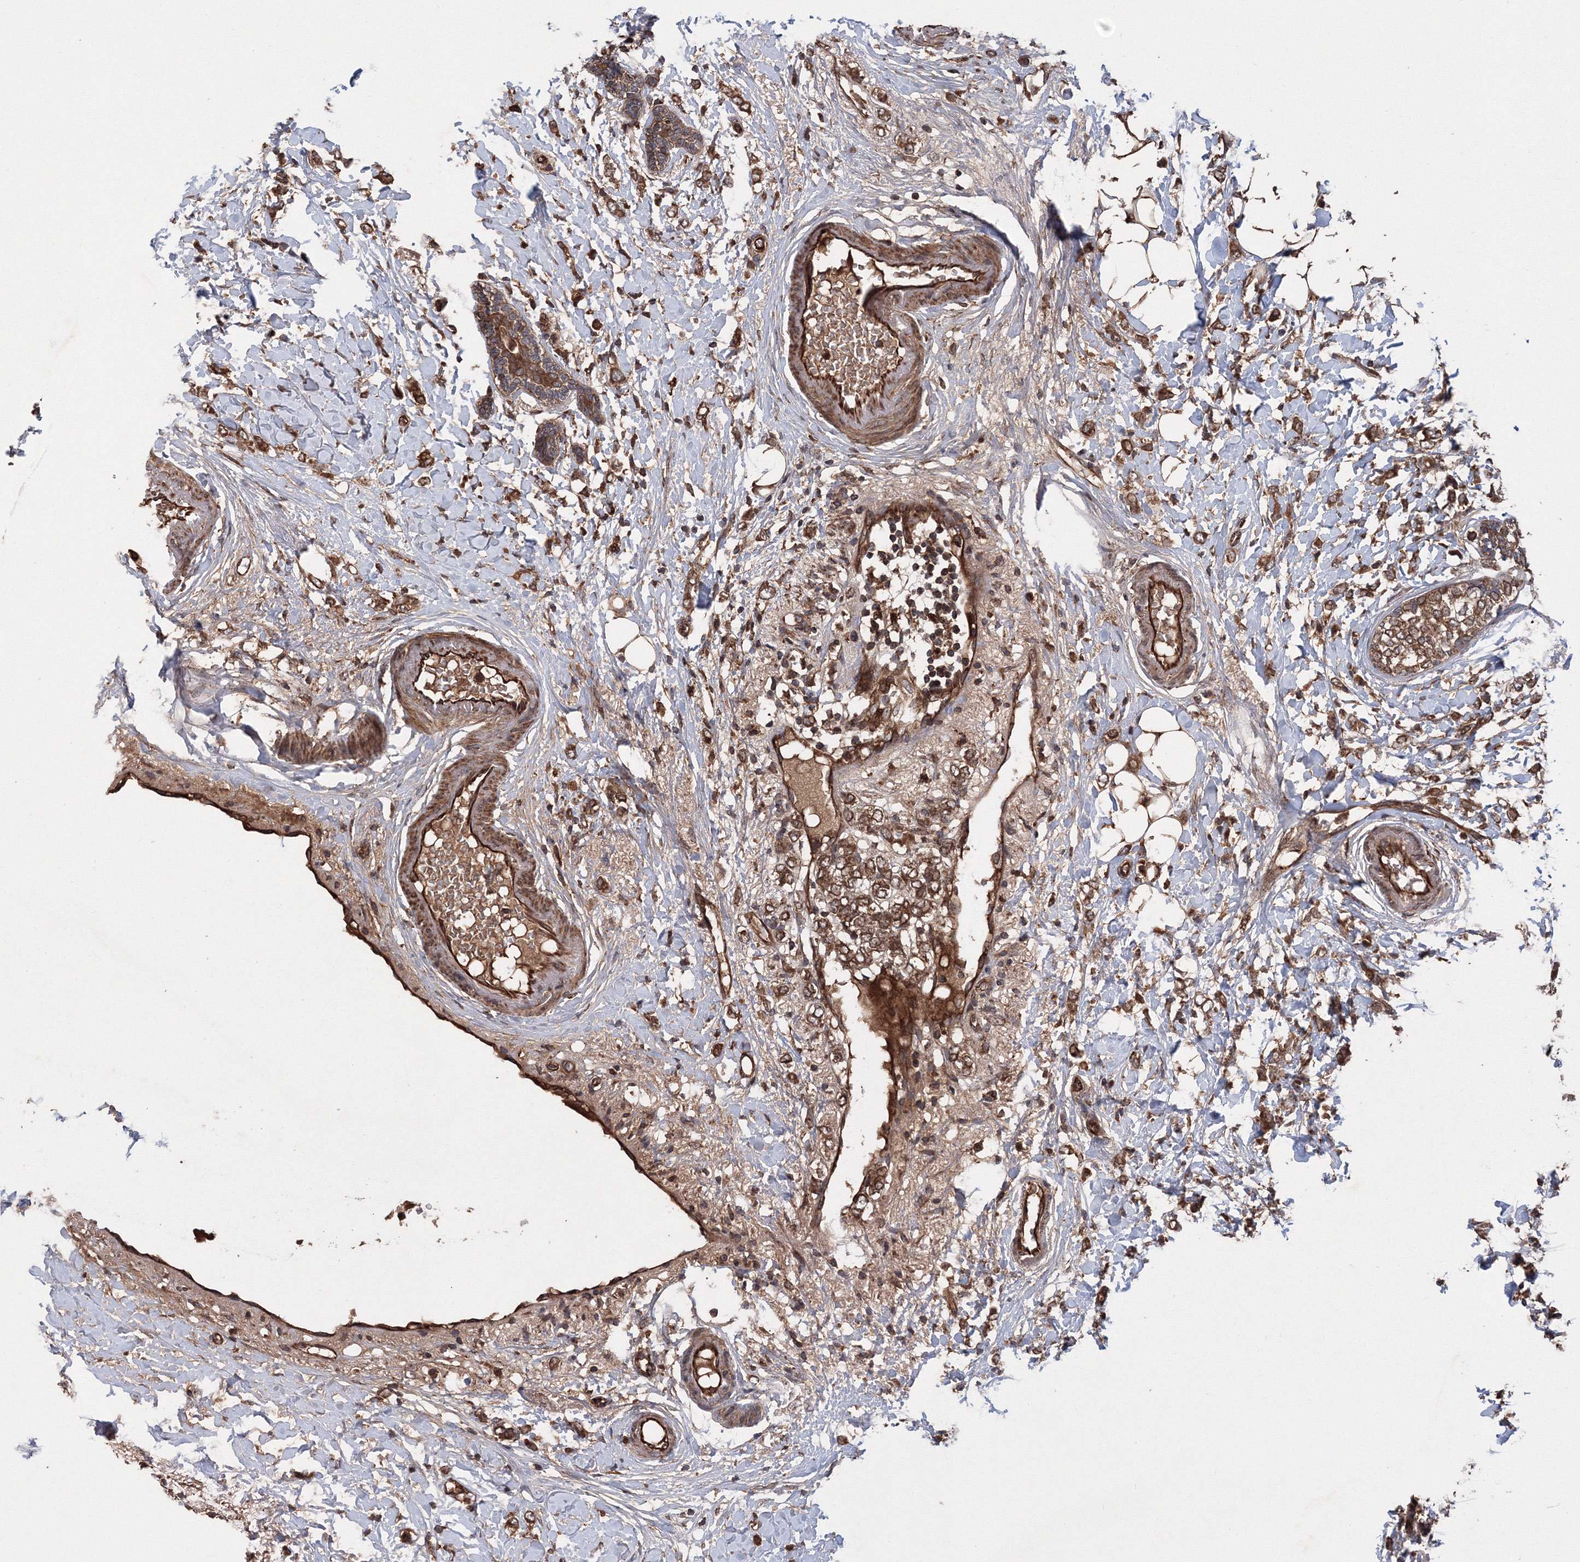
{"staining": {"intensity": "strong", "quantity": ">75%", "location": "cytoplasmic/membranous"}, "tissue": "breast cancer", "cell_type": "Tumor cells", "image_type": "cancer", "snomed": [{"axis": "morphology", "description": "Normal tissue, NOS"}, {"axis": "morphology", "description": "Lobular carcinoma"}, {"axis": "topography", "description": "Breast"}], "caption": "Breast cancer (lobular carcinoma) stained with DAB immunohistochemistry demonstrates high levels of strong cytoplasmic/membranous expression in about >75% of tumor cells. (Stains: DAB in brown, nuclei in blue, Microscopy: brightfield microscopy at high magnification).", "gene": "ATG3", "patient": {"sex": "female", "age": 47}}